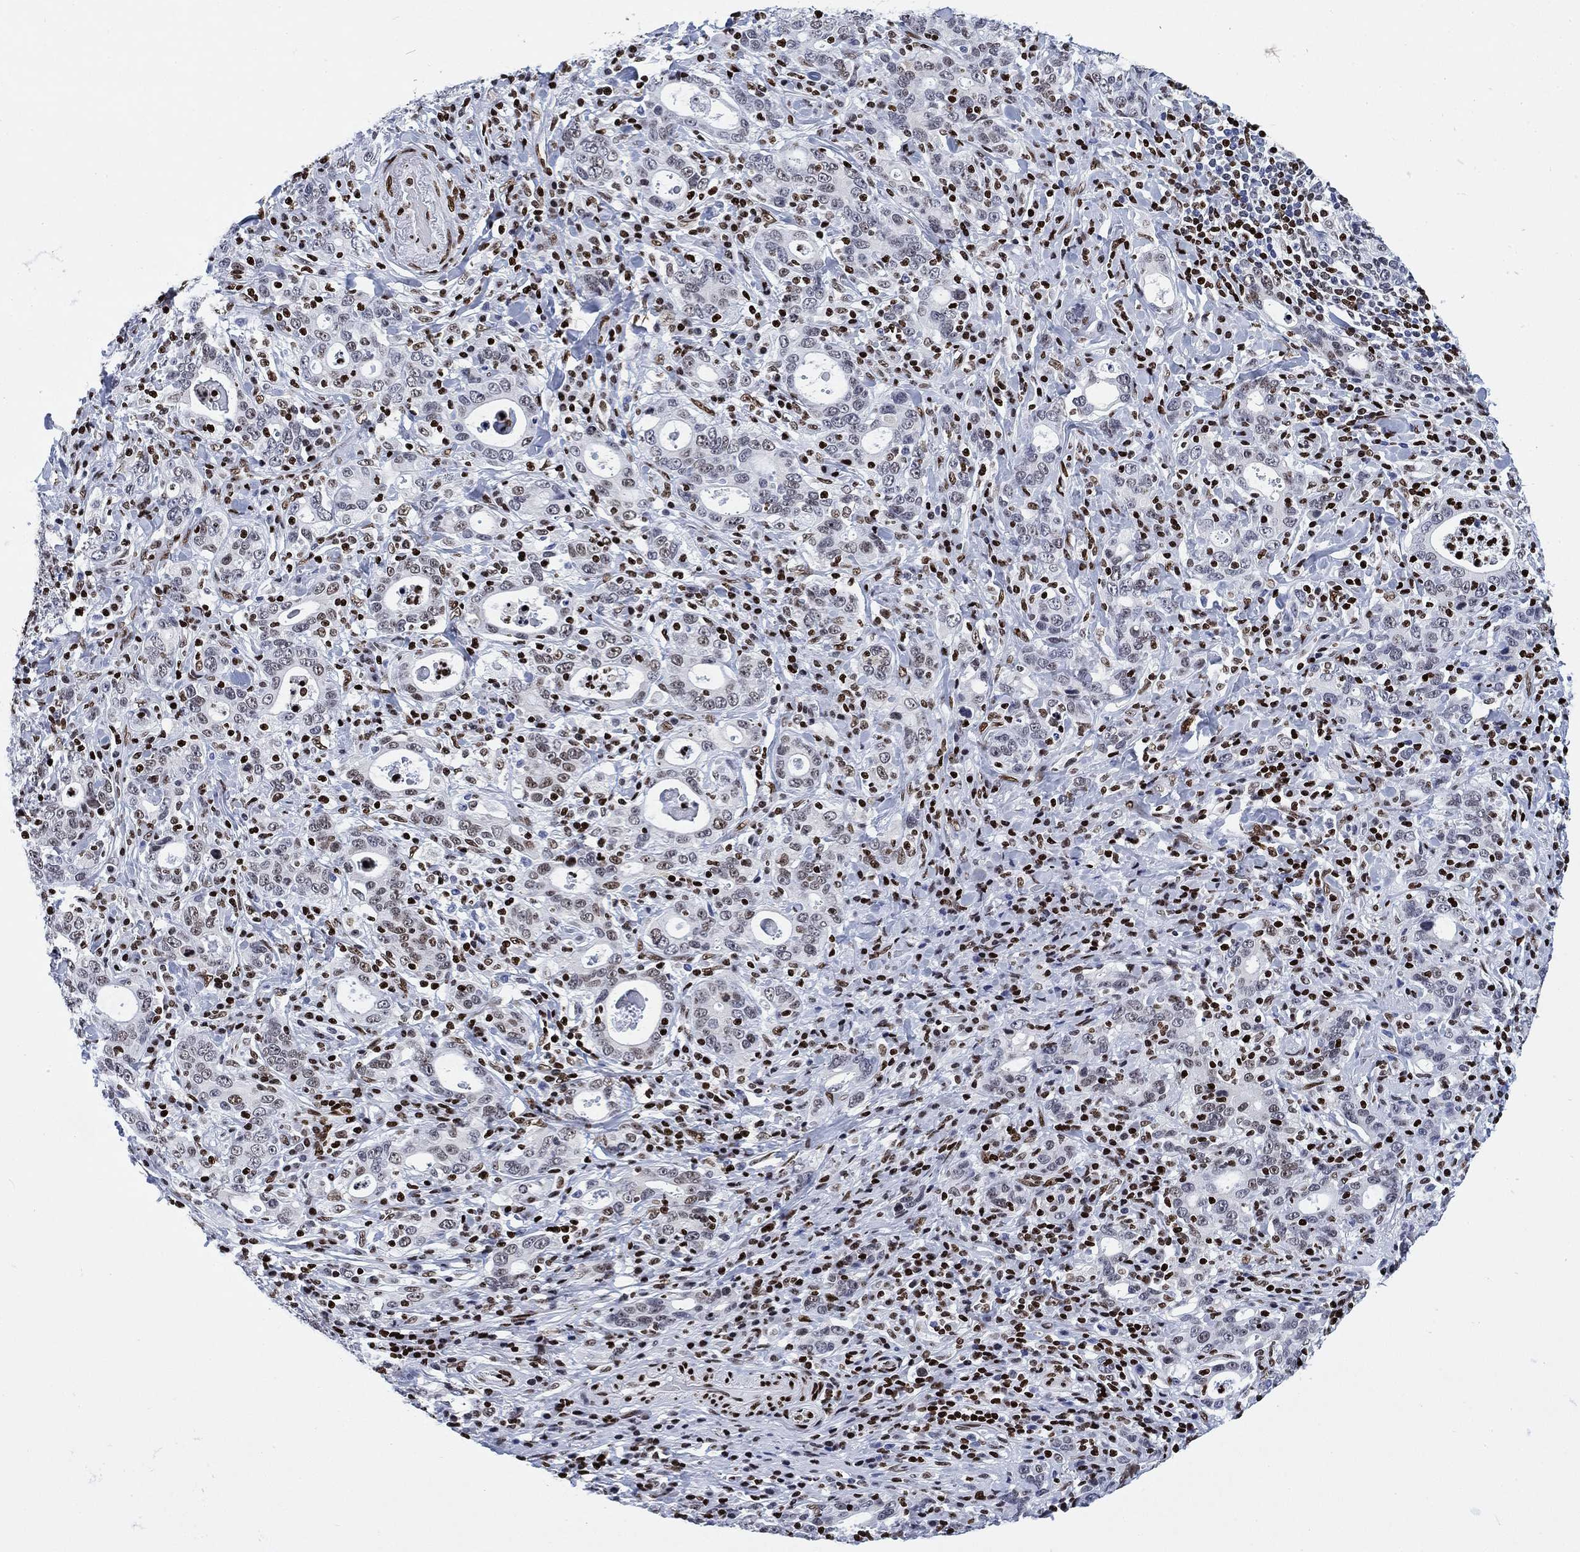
{"staining": {"intensity": "negative", "quantity": "none", "location": "none"}, "tissue": "stomach cancer", "cell_type": "Tumor cells", "image_type": "cancer", "snomed": [{"axis": "morphology", "description": "Adenocarcinoma, NOS"}, {"axis": "topography", "description": "Stomach"}], "caption": "This is an IHC micrograph of stomach adenocarcinoma. There is no expression in tumor cells.", "gene": "H1-10", "patient": {"sex": "male", "age": 79}}